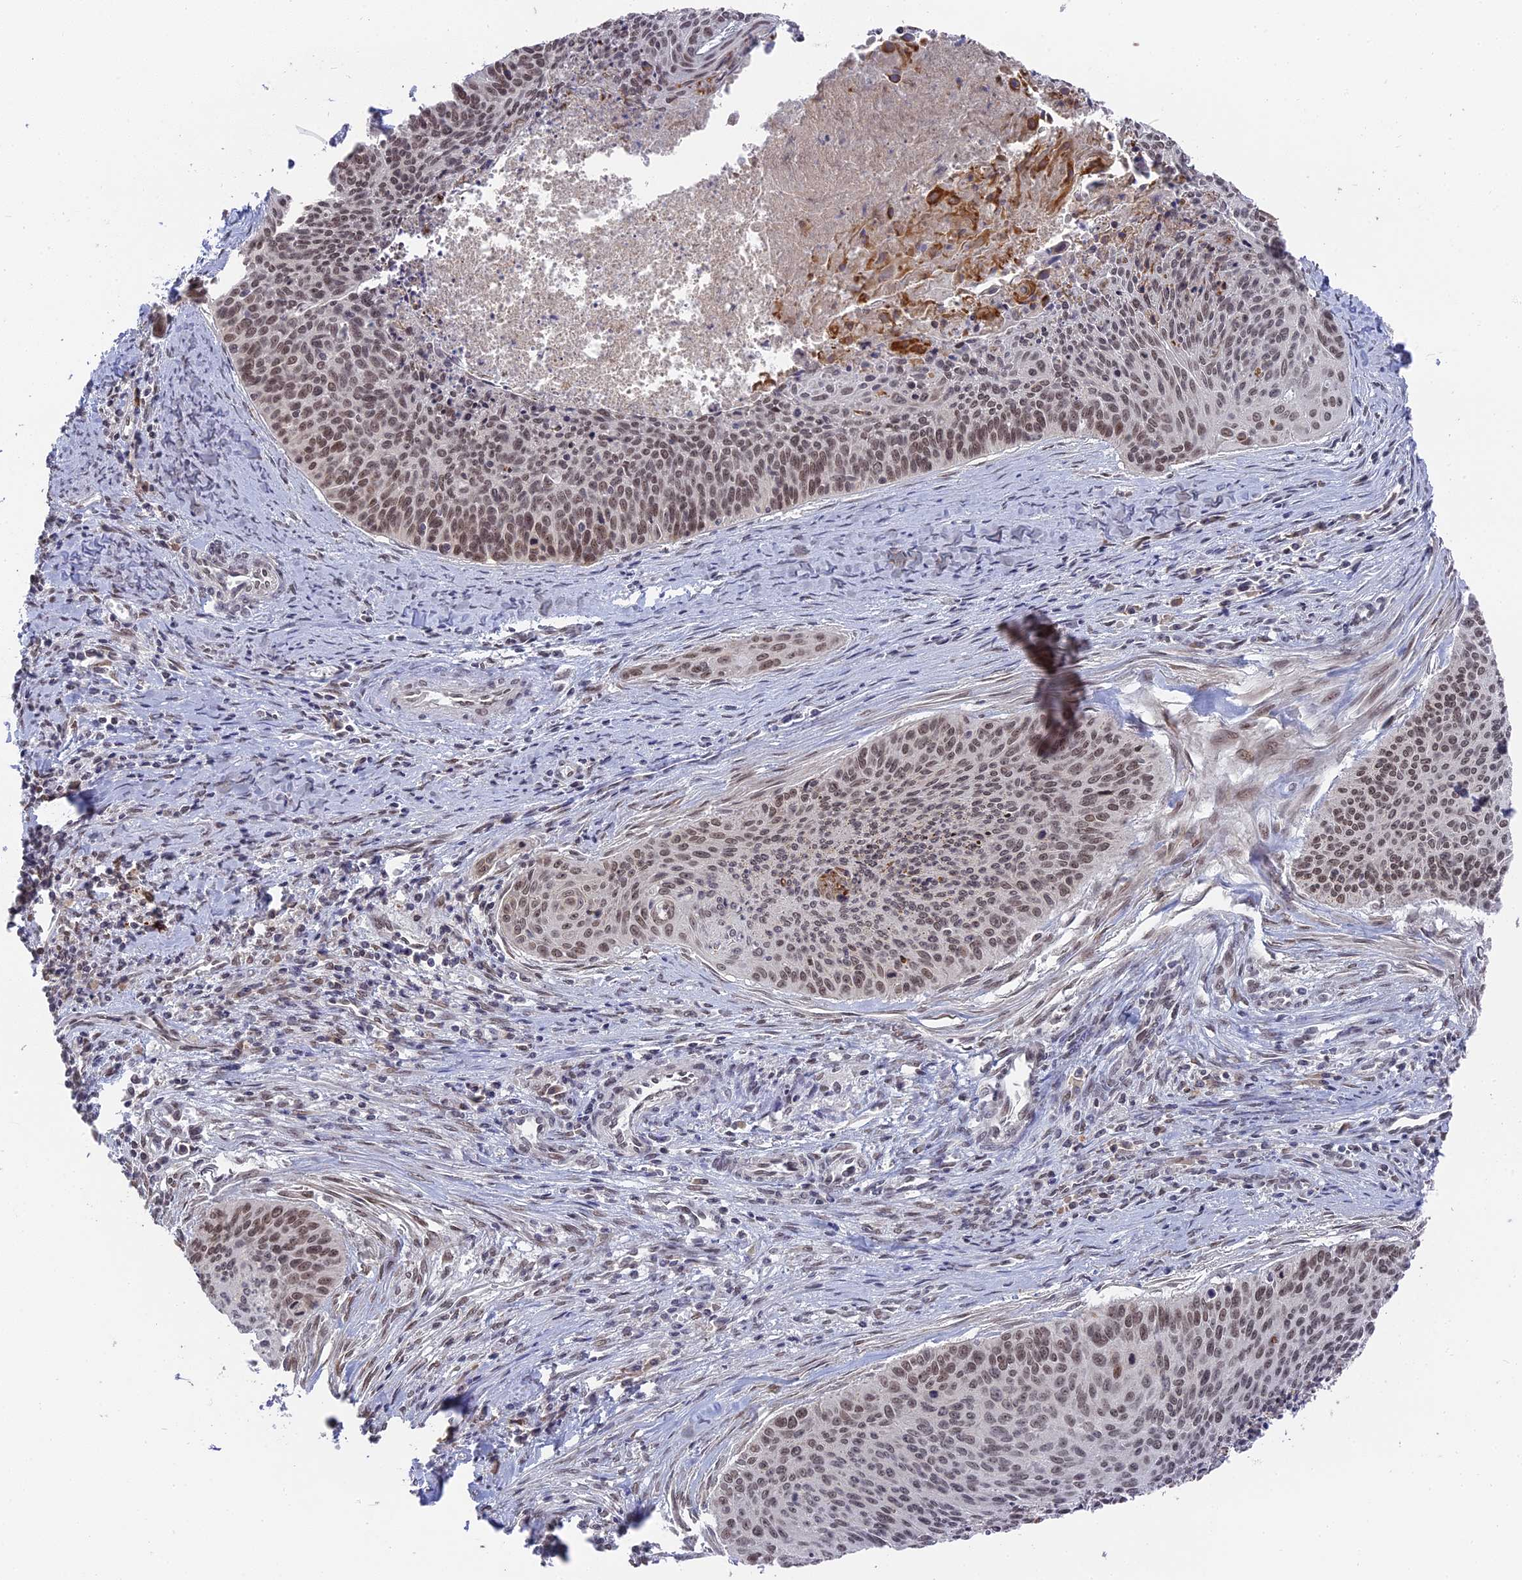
{"staining": {"intensity": "moderate", "quantity": "25%-75%", "location": "nuclear"}, "tissue": "cervical cancer", "cell_type": "Tumor cells", "image_type": "cancer", "snomed": [{"axis": "morphology", "description": "Squamous cell carcinoma, NOS"}, {"axis": "topography", "description": "Cervix"}], "caption": "Immunohistochemistry (DAB (3,3'-diaminobenzidine)) staining of human cervical cancer (squamous cell carcinoma) displays moderate nuclear protein expression in about 25%-75% of tumor cells.", "gene": "NR1H3", "patient": {"sex": "female", "age": 55}}